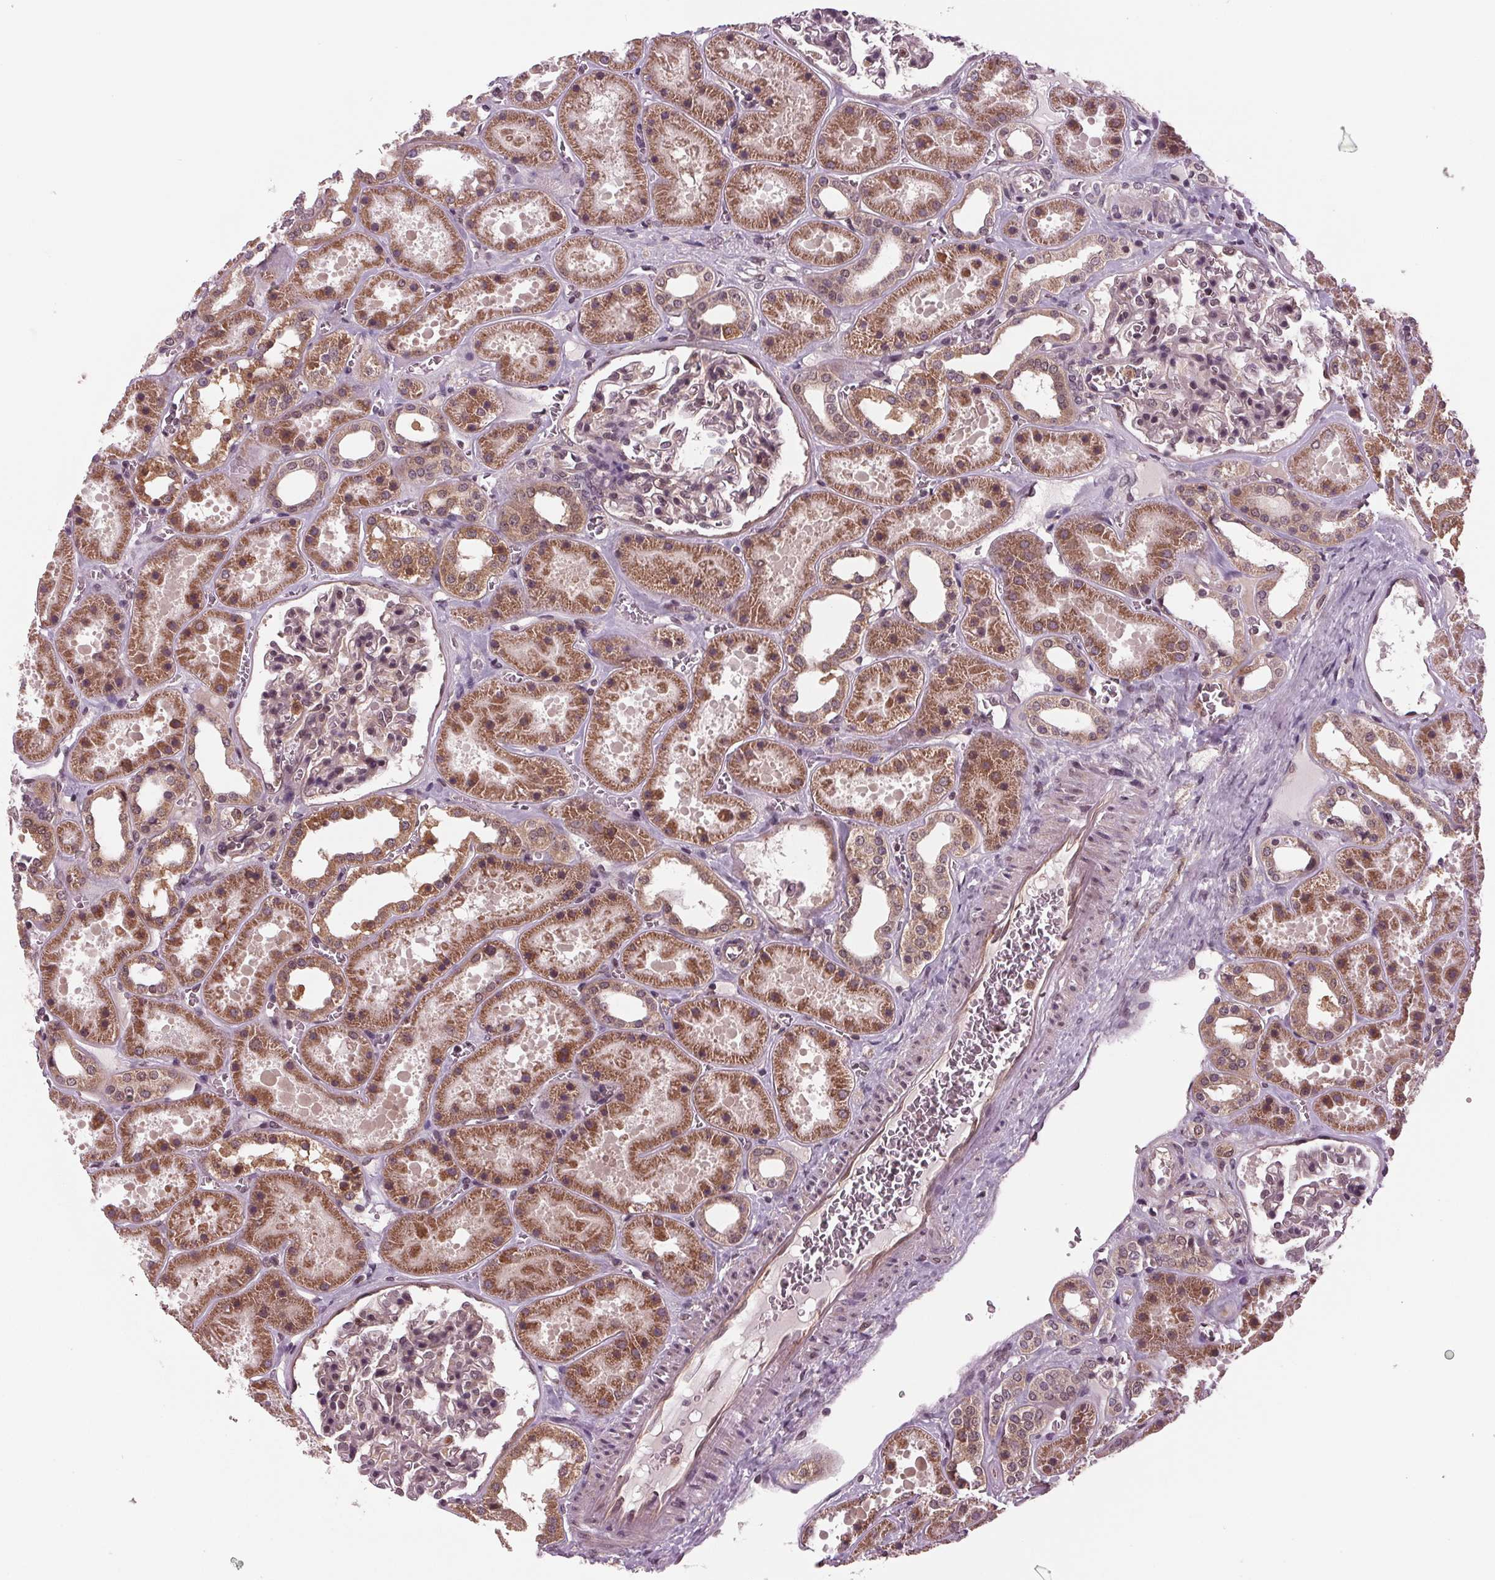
{"staining": {"intensity": "weak", "quantity": "<25%", "location": "cytoplasmic/membranous,nuclear"}, "tissue": "kidney", "cell_type": "Cells in glomeruli", "image_type": "normal", "snomed": [{"axis": "morphology", "description": "Normal tissue, NOS"}, {"axis": "topography", "description": "Kidney"}], "caption": "A histopathology image of human kidney is negative for staining in cells in glomeruli. (DAB (3,3'-diaminobenzidine) immunohistochemistry visualized using brightfield microscopy, high magnification).", "gene": "STAT3", "patient": {"sex": "female", "age": 41}}